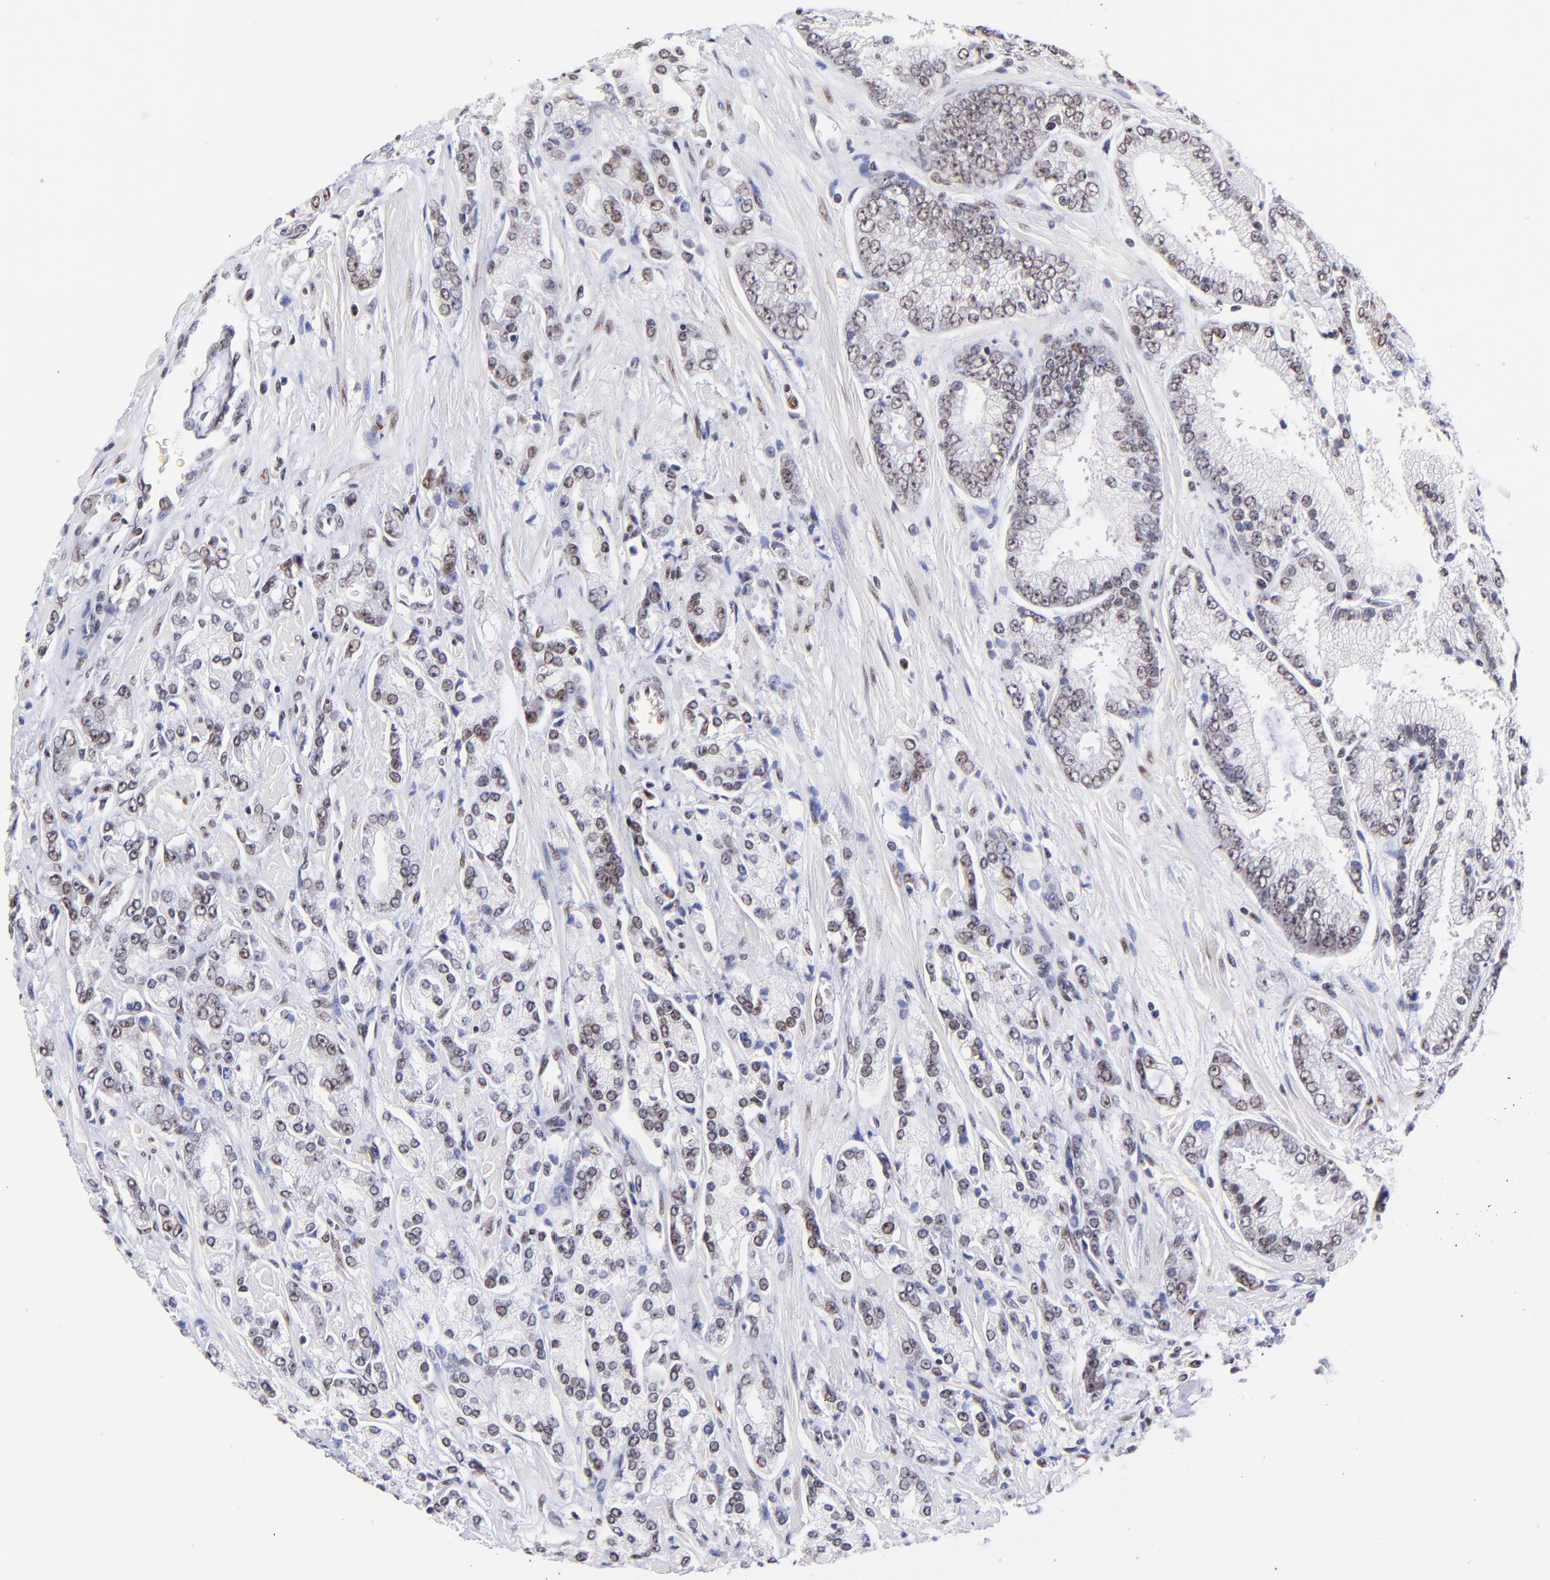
{"staining": {"intensity": "weak", "quantity": ">75%", "location": "nuclear"}, "tissue": "prostate cancer", "cell_type": "Tumor cells", "image_type": "cancer", "snomed": [{"axis": "morphology", "description": "Adenocarcinoma, High grade"}, {"axis": "topography", "description": "Prostate"}], "caption": "This is an image of immunohistochemistry (IHC) staining of prostate cancer (adenocarcinoma (high-grade)), which shows weak positivity in the nuclear of tumor cells.", "gene": "MIDEAS", "patient": {"sex": "male", "age": 71}}